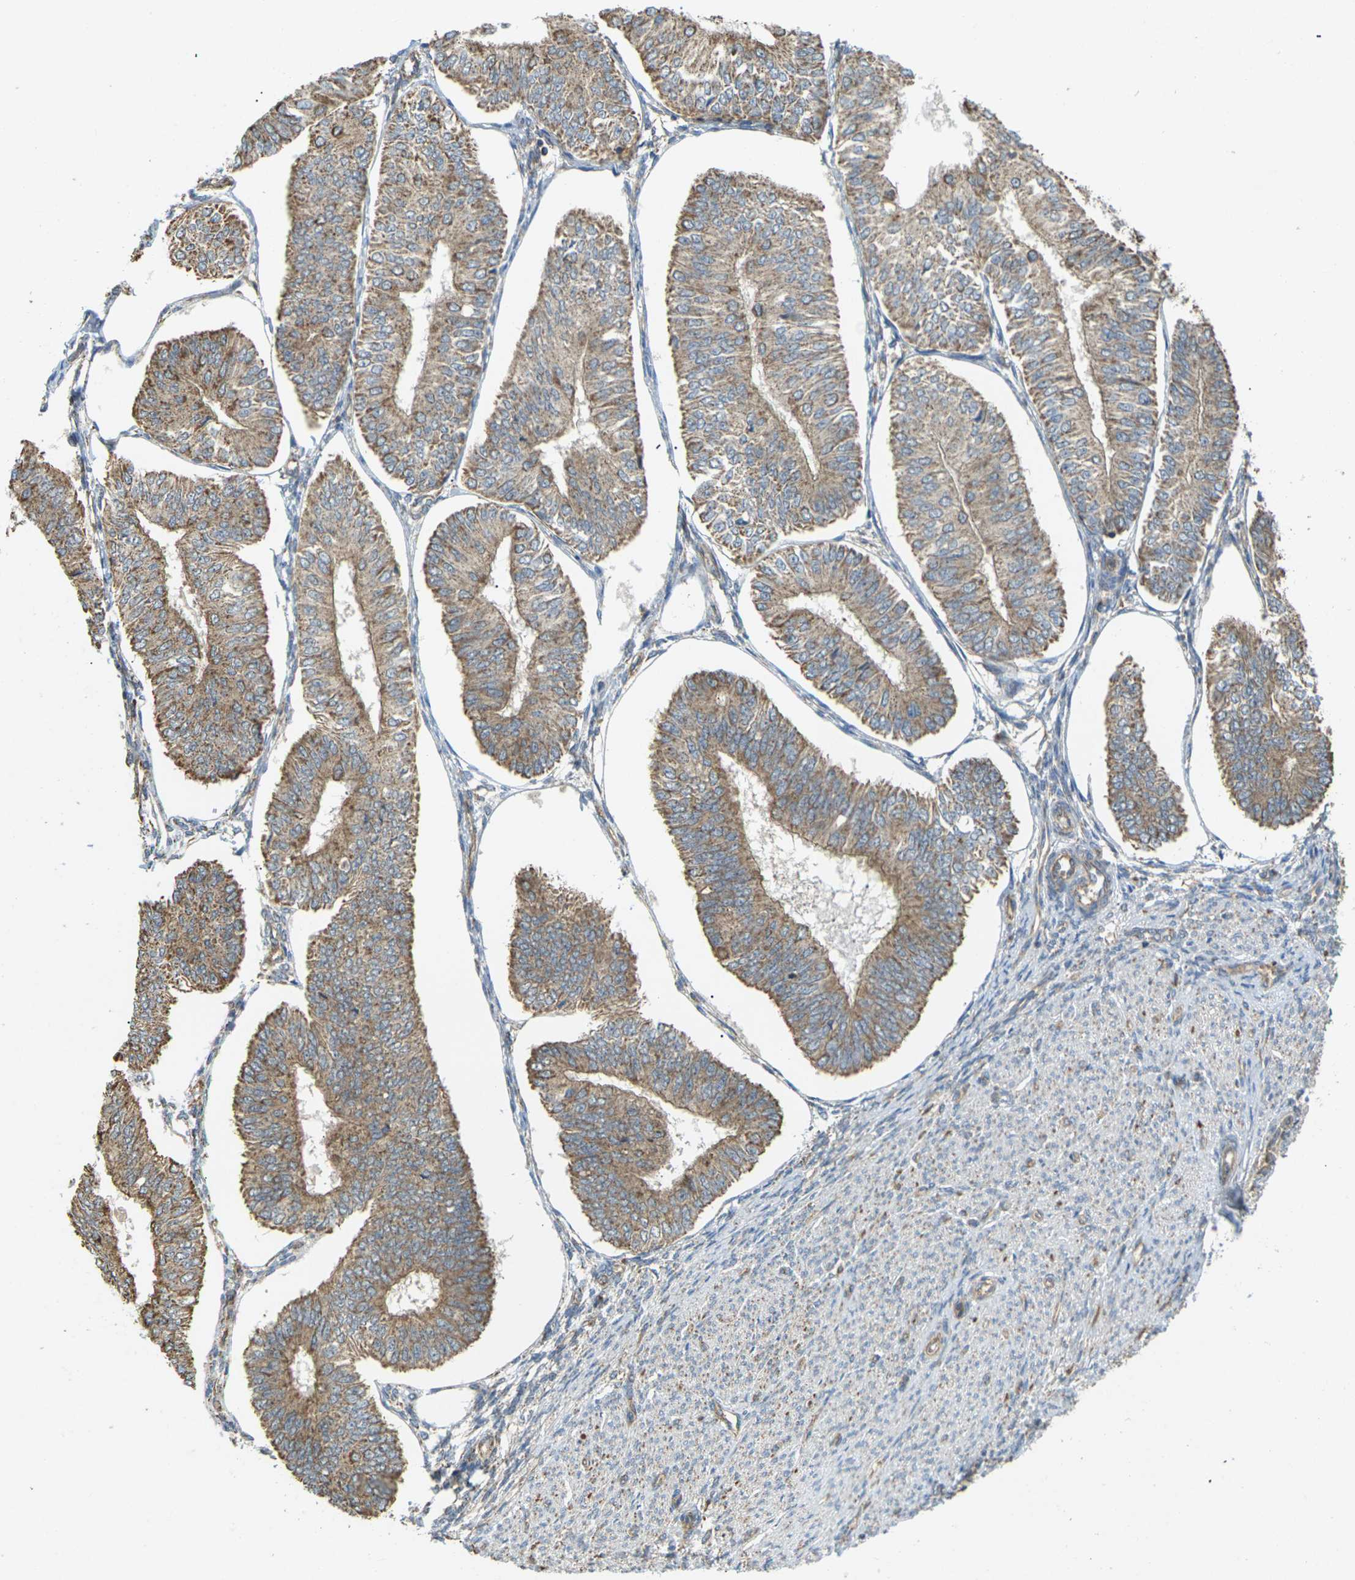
{"staining": {"intensity": "moderate", "quantity": ">75%", "location": "cytoplasmic/membranous"}, "tissue": "endometrial cancer", "cell_type": "Tumor cells", "image_type": "cancer", "snomed": [{"axis": "morphology", "description": "Adenocarcinoma, NOS"}, {"axis": "topography", "description": "Endometrium"}], "caption": "This is a histology image of immunohistochemistry (IHC) staining of endometrial adenocarcinoma, which shows moderate expression in the cytoplasmic/membranous of tumor cells.", "gene": "KSR1", "patient": {"sex": "female", "age": 58}}